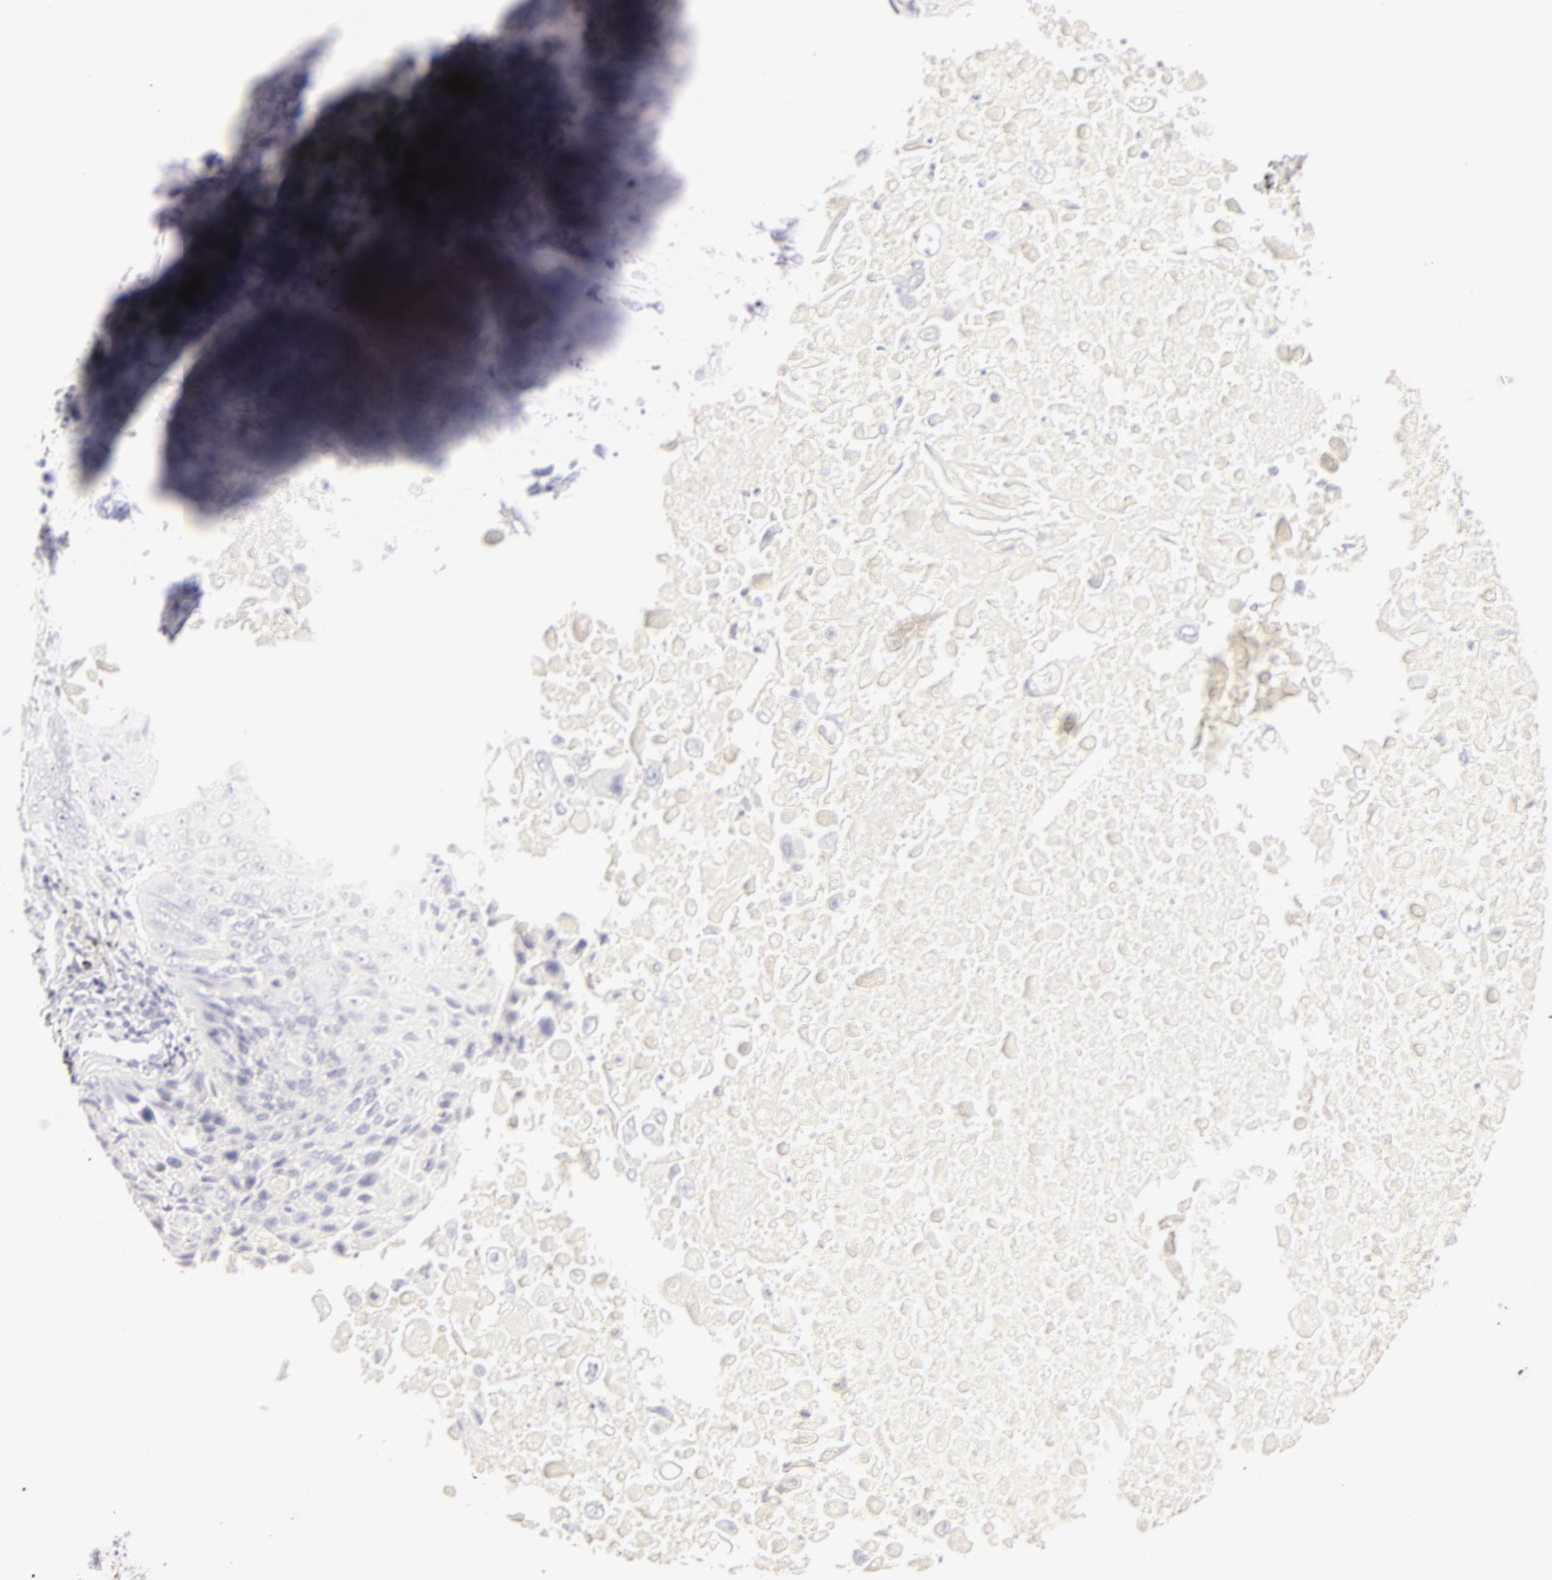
{"staining": {"intensity": "negative", "quantity": "none", "location": "none"}, "tissue": "lung cancer", "cell_type": "Tumor cells", "image_type": "cancer", "snomed": [{"axis": "morphology", "description": "Adenocarcinoma, NOS"}, {"axis": "topography", "description": "Lung"}], "caption": "Adenocarcinoma (lung) was stained to show a protein in brown. There is no significant staining in tumor cells. (IHC, brightfield microscopy, high magnification).", "gene": "LGALS7B", "patient": {"sex": "male", "age": 60}}